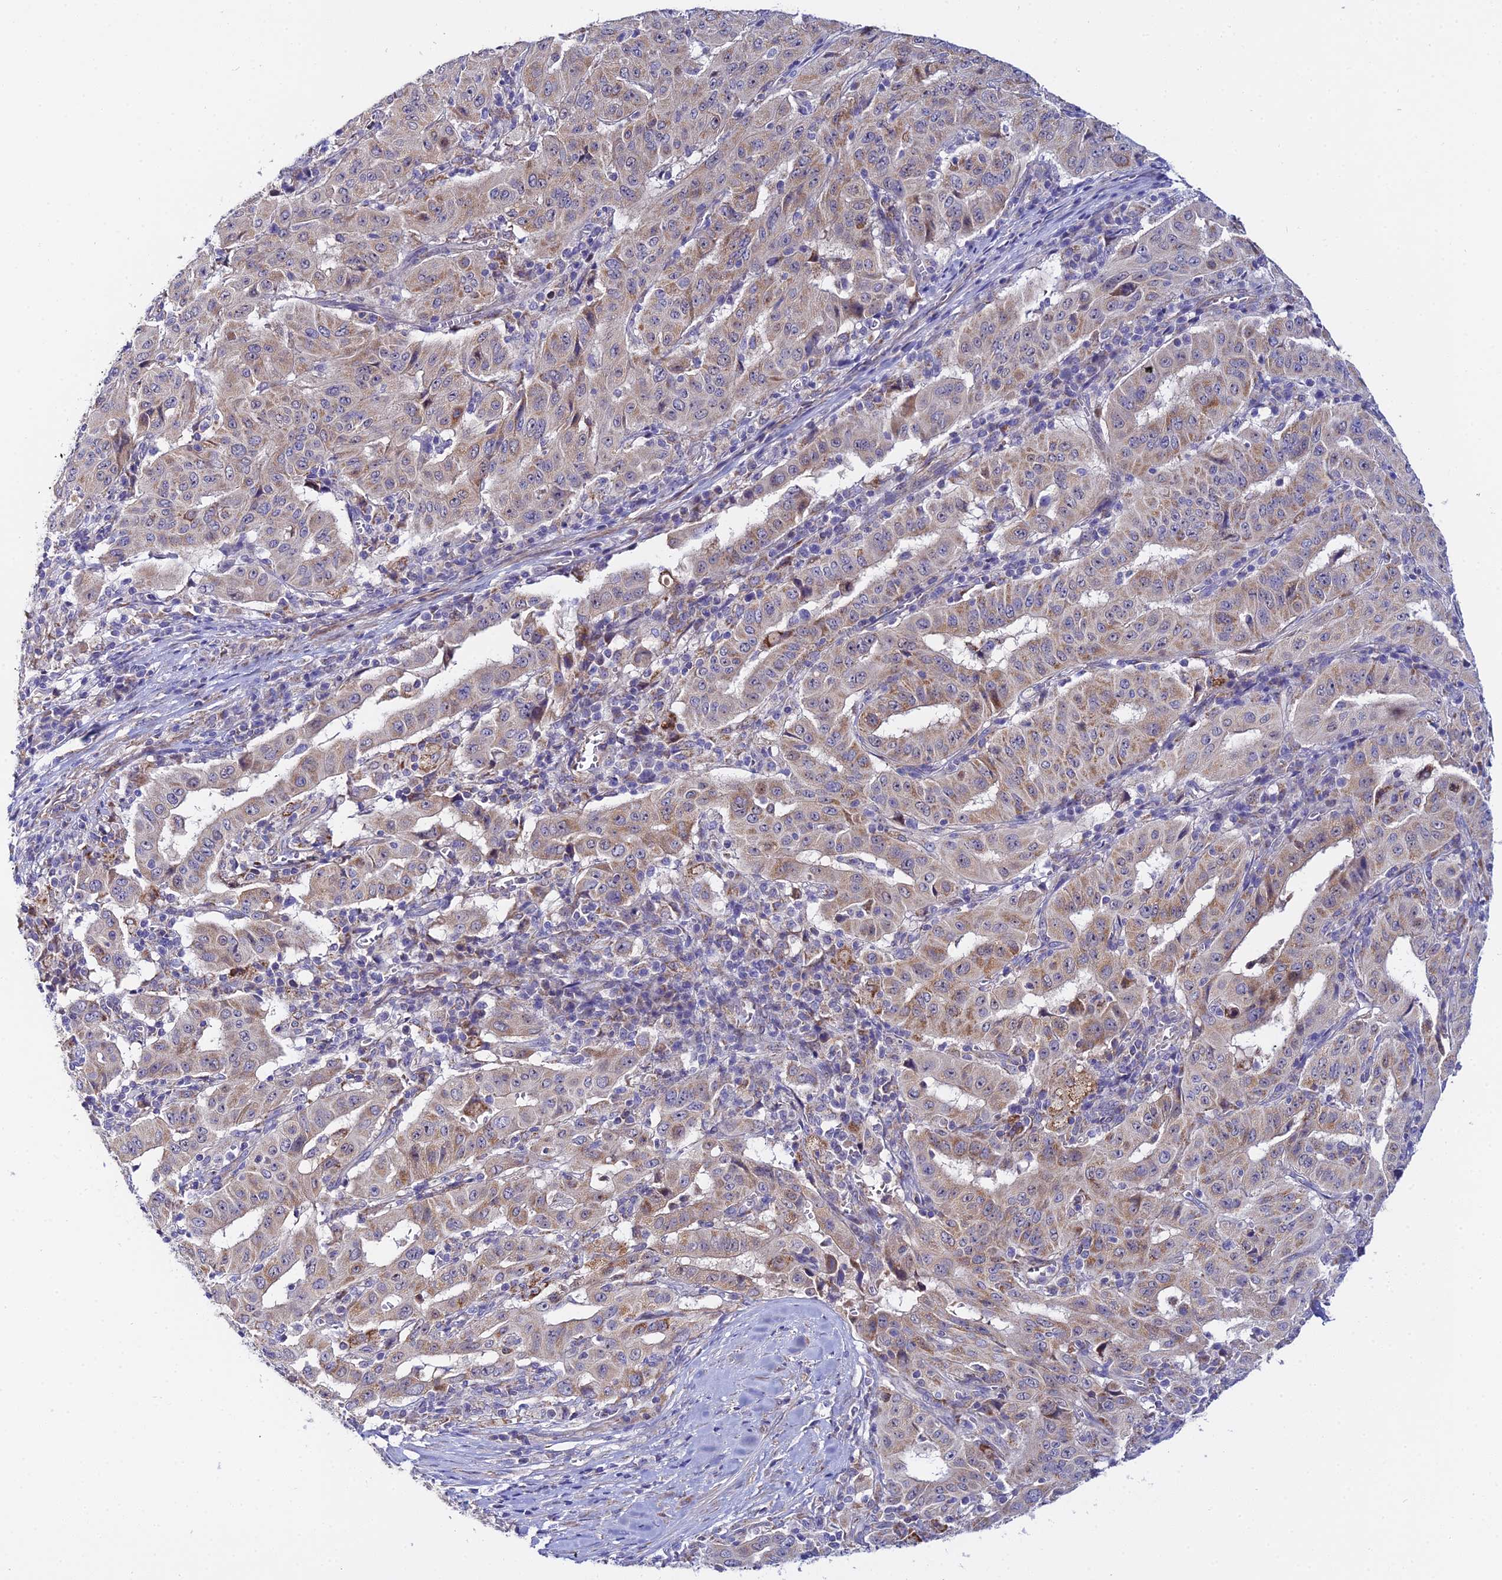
{"staining": {"intensity": "moderate", "quantity": "25%-75%", "location": "cytoplasmic/membranous"}, "tissue": "pancreatic cancer", "cell_type": "Tumor cells", "image_type": "cancer", "snomed": [{"axis": "morphology", "description": "Adenocarcinoma, NOS"}, {"axis": "topography", "description": "Pancreas"}], "caption": "A brown stain highlights moderate cytoplasmic/membranous expression of a protein in human pancreatic adenocarcinoma tumor cells.", "gene": "ACOT2", "patient": {"sex": "male", "age": 63}}